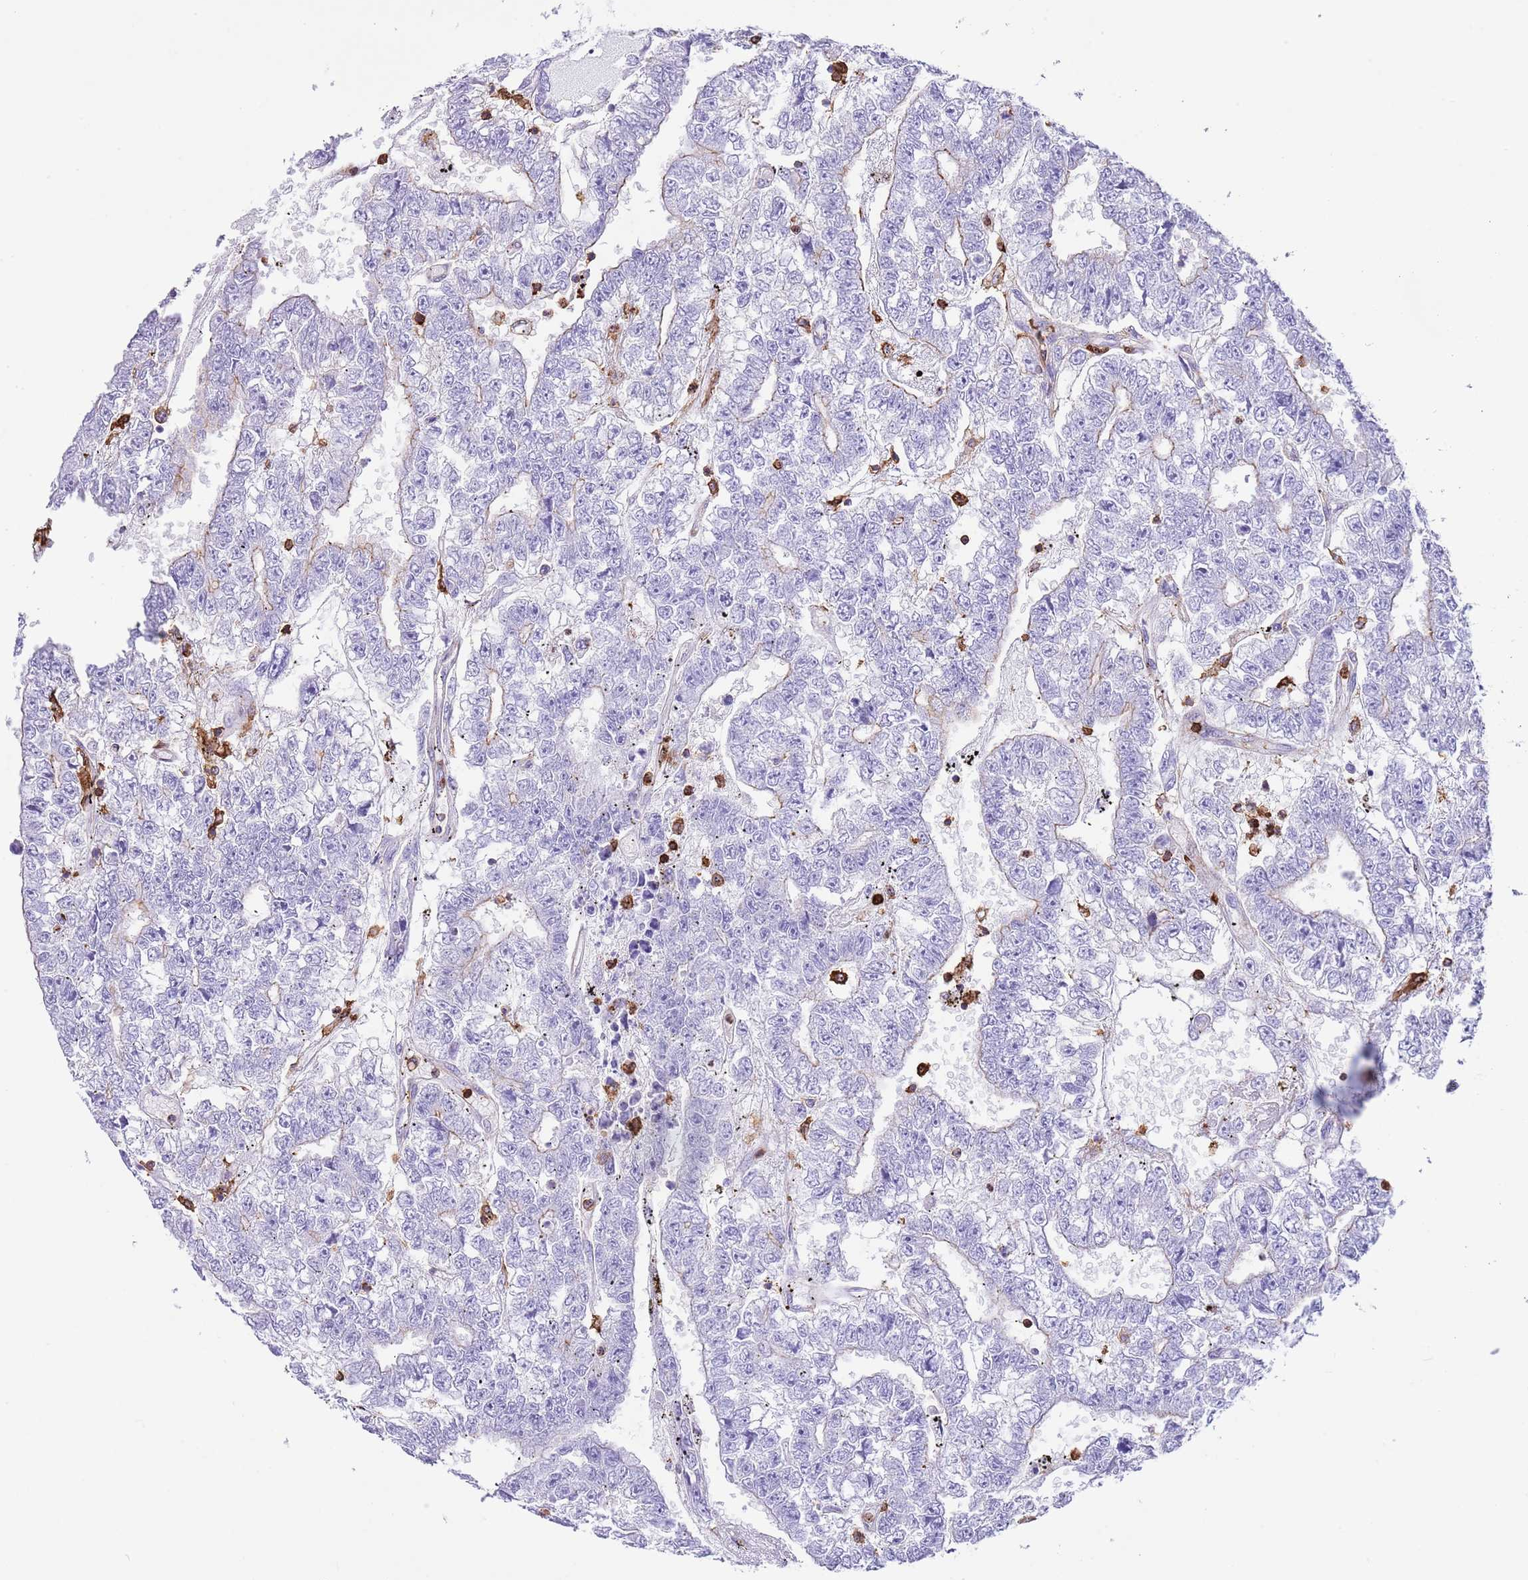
{"staining": {"intensity": "negative", "quantity": "none", "location": "none"}, "tissue": "testis cancer", "cell_type": "Tumor cells", "image_type": "cancer", "snomed": [{"axis": "morphology", "description": "Carcinoma, Embryonal, NOS"}, {"axis": "topography", "description": "Testis"}], "caption": "Embryonal carcinoma (testis) stained for a protein using immunohistochemistry (IHC) displays no staining tumor cells.", "gene": "EFHD2", "patient": {"sex": "male", "age": 25}}